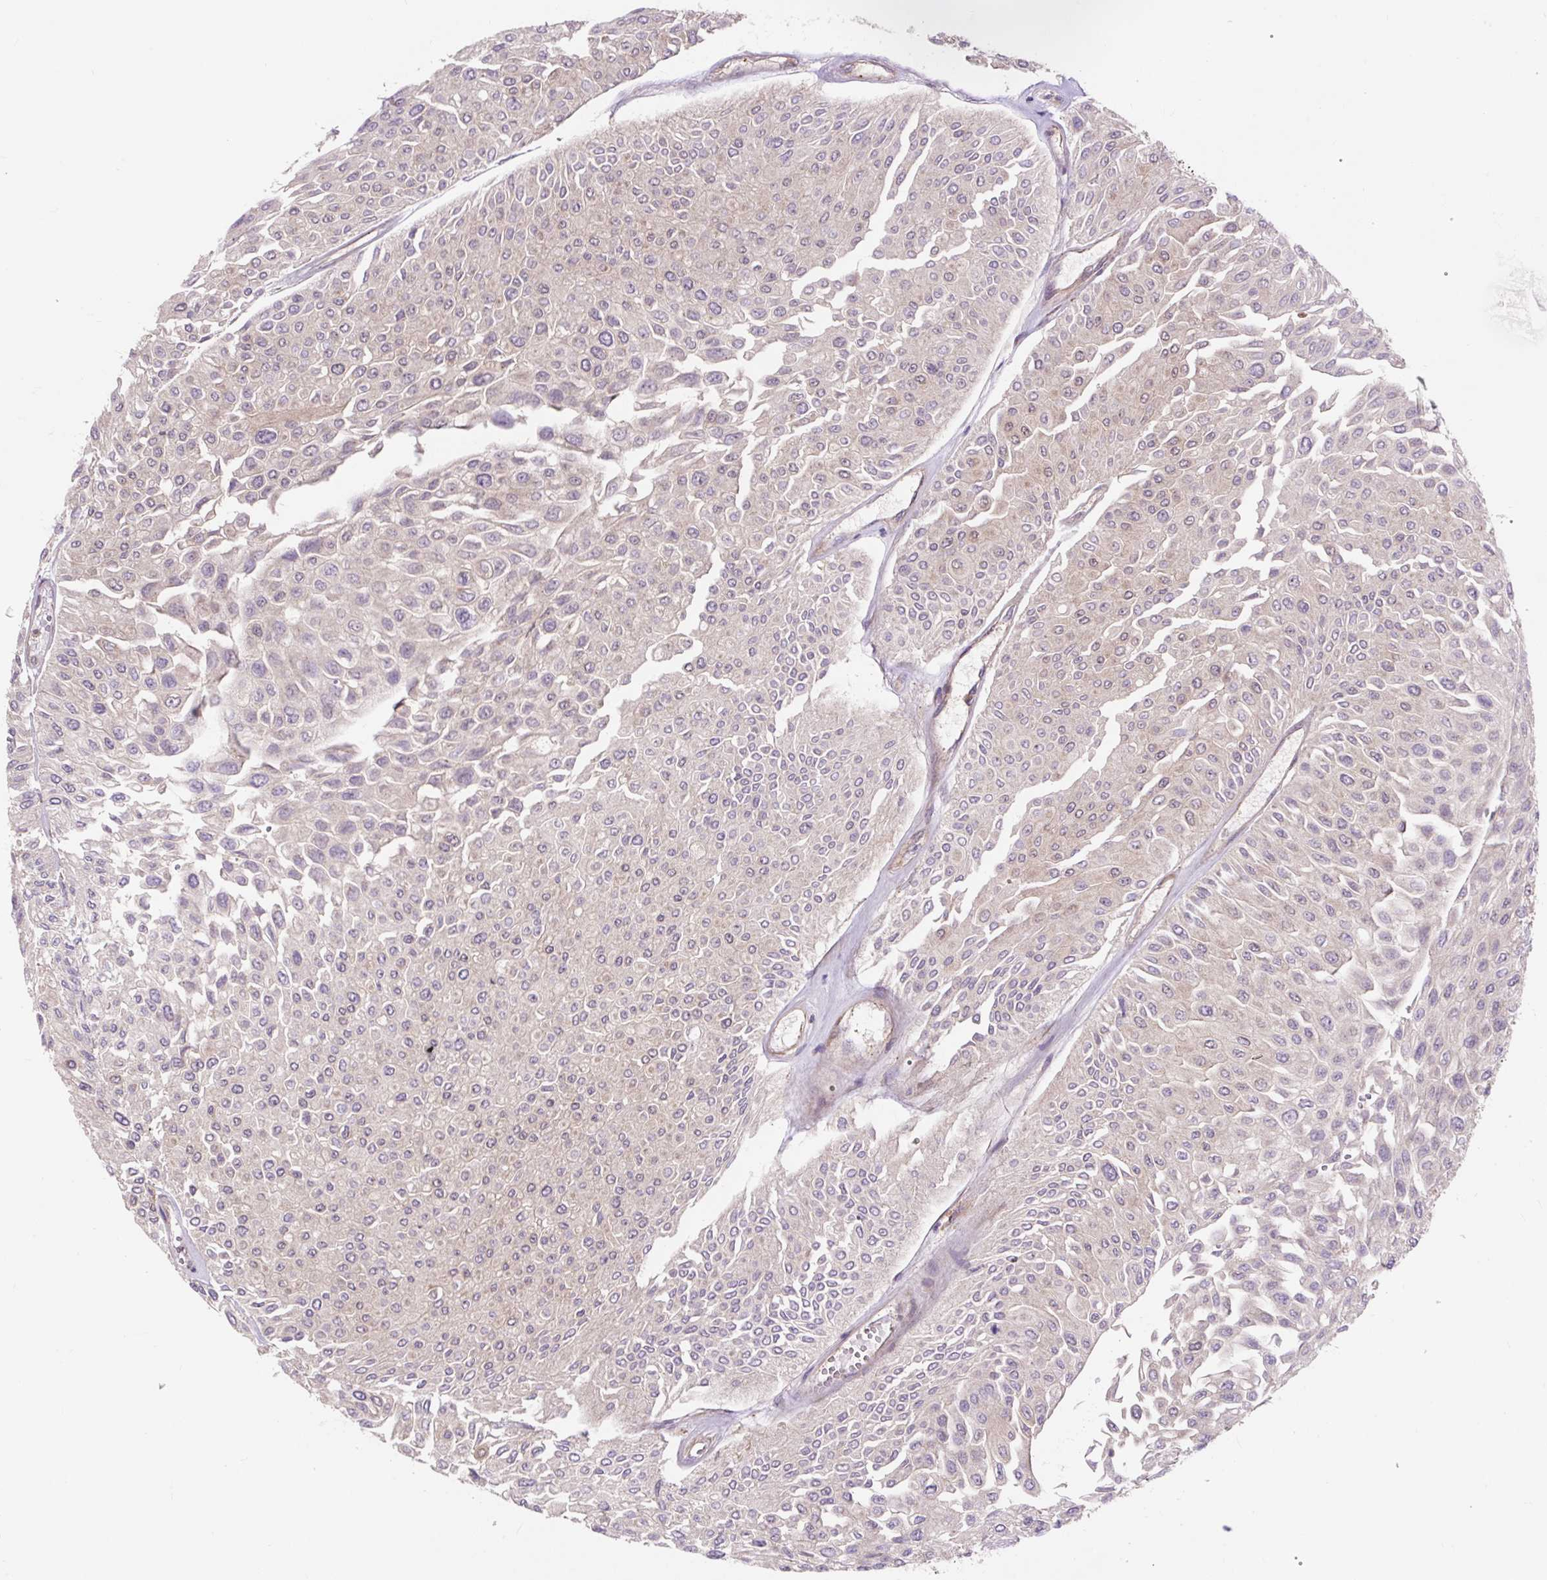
{"staining": {"intensity": "negative", "quantity": "none", "location": "none"}, "tissue": "urothelial cancer", "cell_type": "Tumor cells", "image_type": "cancer", "snomed": [{"axis": "morphology", "description": "Urothelial carcinoma, Low grade"}, {"axis": "topography", "description": "Urinary bladder"}], "caption": "Micrograph shows no protein expression in tumor cells of urothelial carcinoma (low-grade) tissue.", "gene": "TRIAP1", "patient": {"sex": "male", "age": 67}}